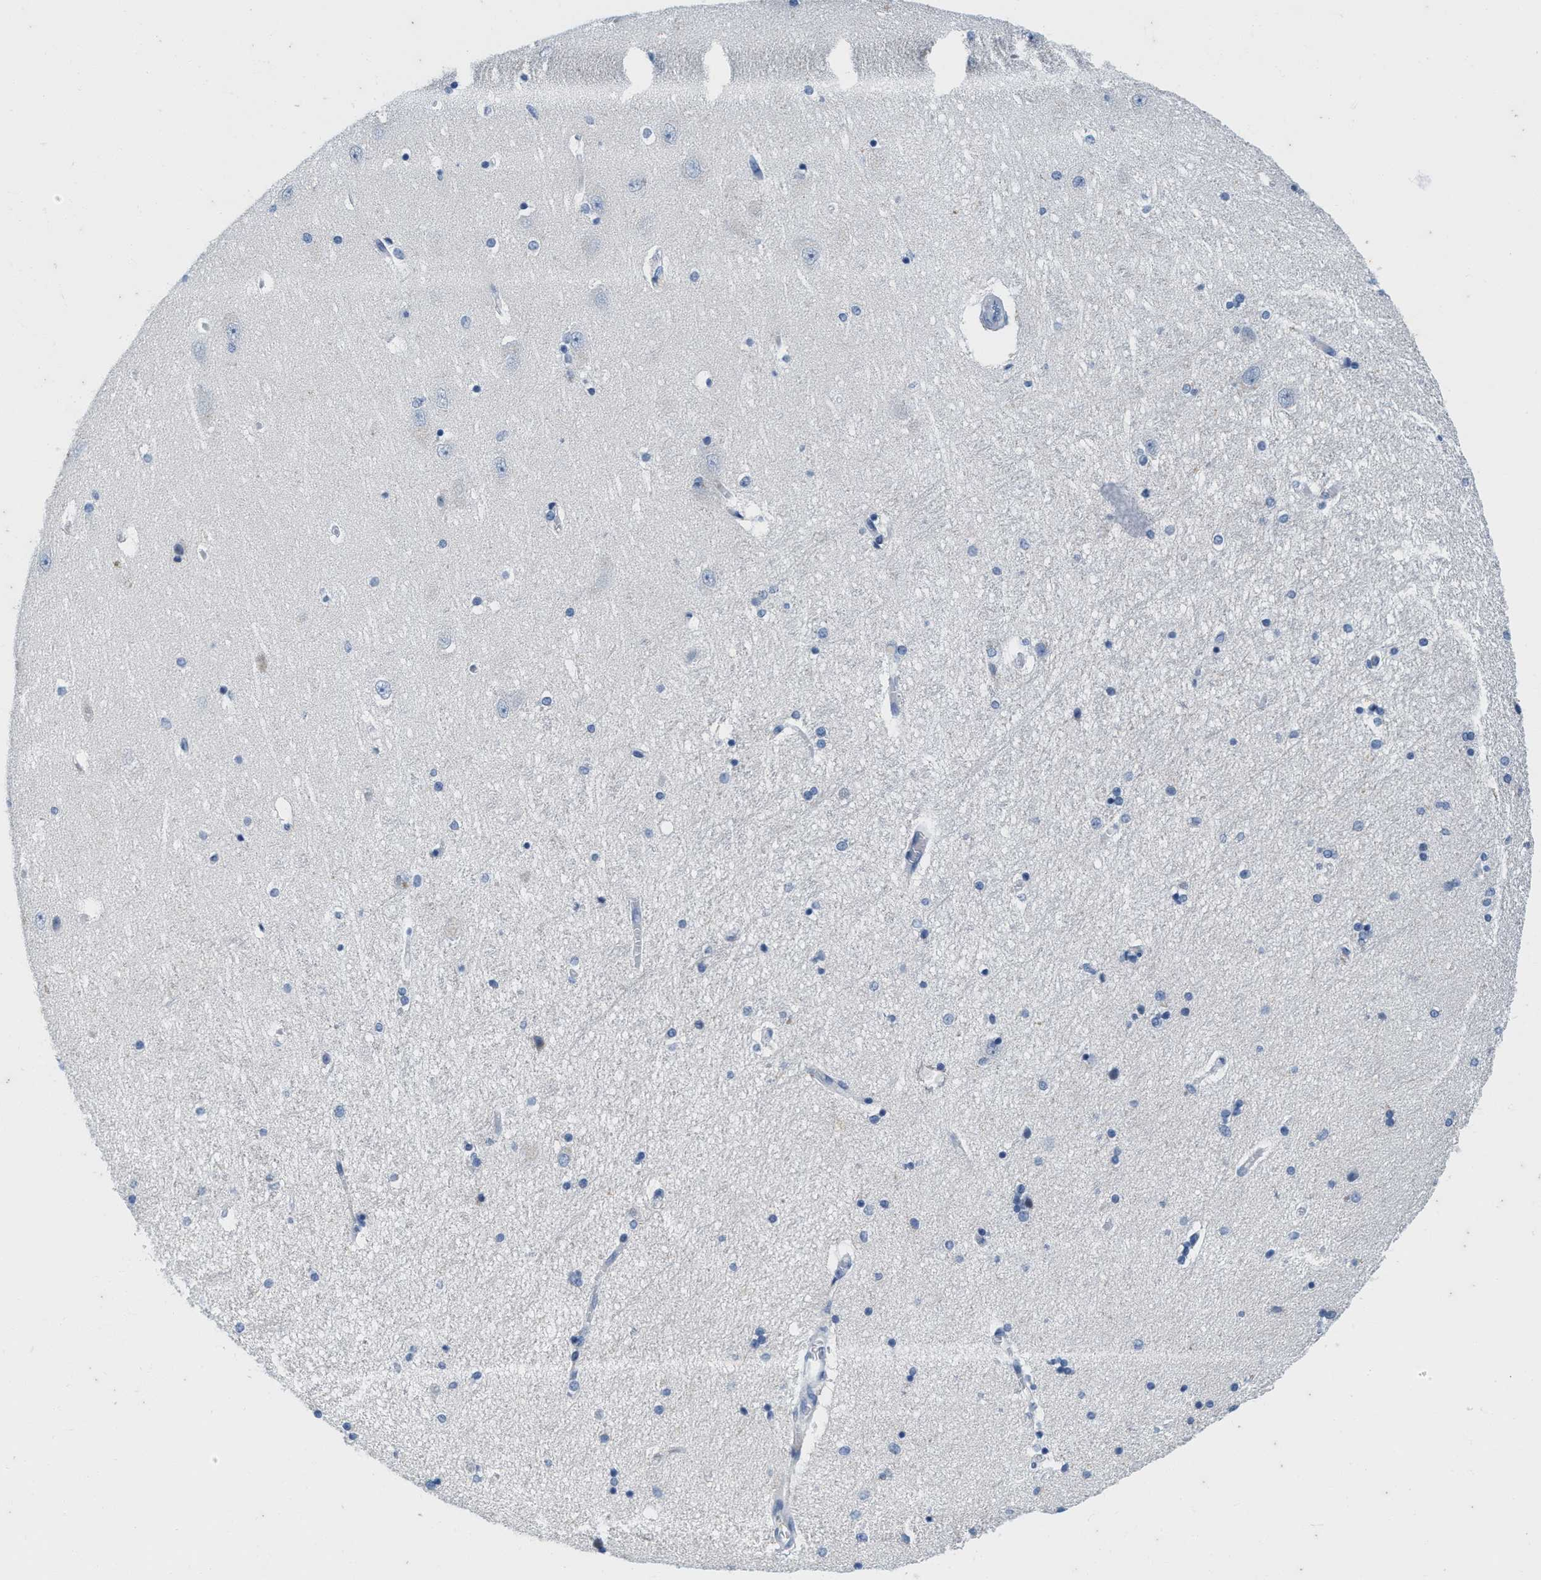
{"staining": {"intensity": "negative", "quantity": "none", "location": "none"}, "tissue": "hippocampus", "cell_type": "Glial cells", "image_type": "normal", "snomed": [{"axis": "morphology", "description": "Normal tissue, NOS"}, {"axis": "topography", "description": "Hippocampus"}], "caption": "Immunohistochemistry photomicrograph of benign hippocampus: human hippocampus stained with DAB shows no significant protein staining in glial cells.", "gene": "ABCB11", "patient": {"sex": "female", "age": 54}}